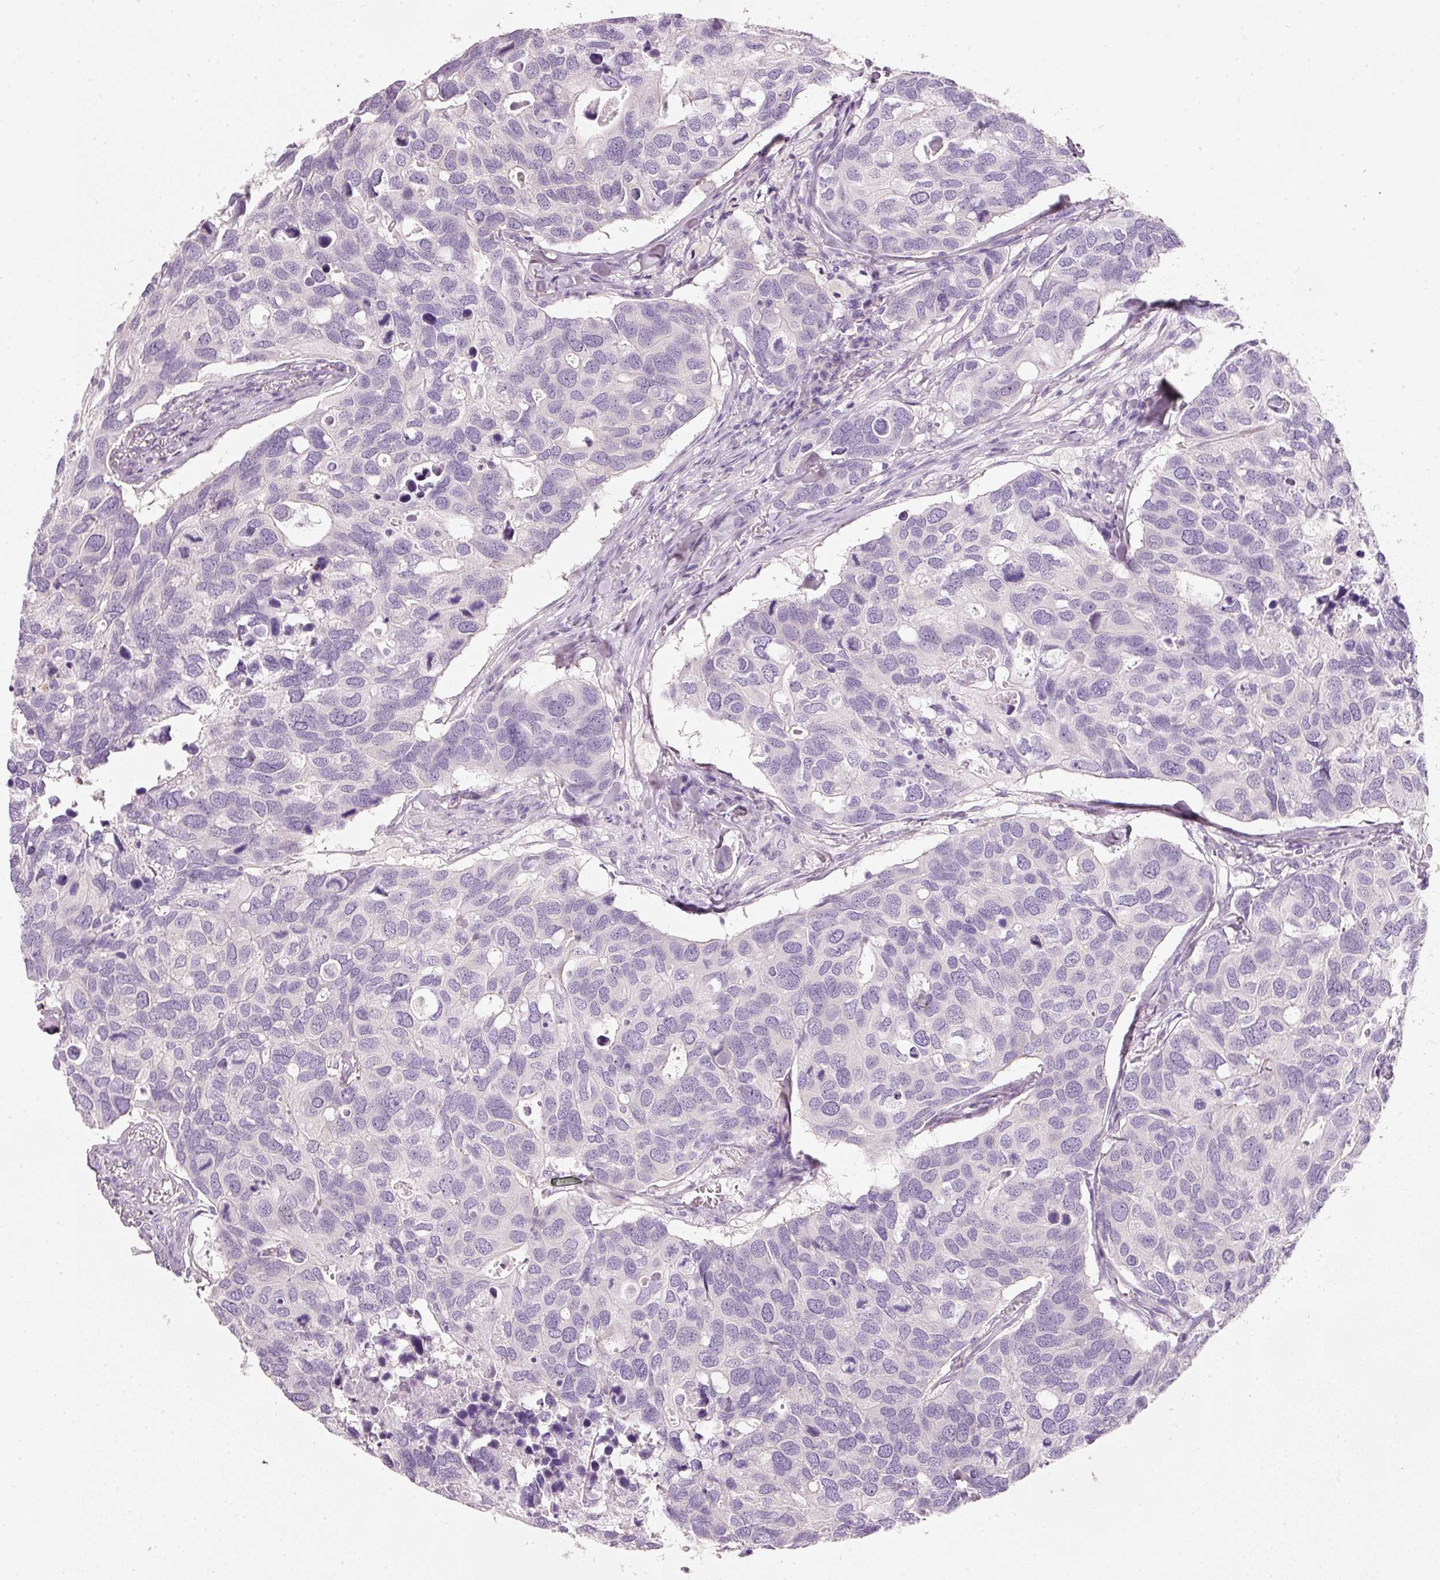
{"staining": {"intensity": "negative", "quantity": "none", "location": "none"}, "tissue": "breast cancer", "cell_type": "Tumor cells", "image_type": "cancer", "snomed": [{"axis": "morphology", "description": "Duct carcinoma"}, {"axis": "topography", "description": "Breast"}], "caption": "IHC micrograph of neoplastic tissue: breast cancer (intraductal carcinoma) stained with DAB (3,3'-diaminobenzidine) exhibits no significant protein positivity in tumor cells.", "gene": "PDXDC1", "patient": {"sex": "female", "age": 83}}